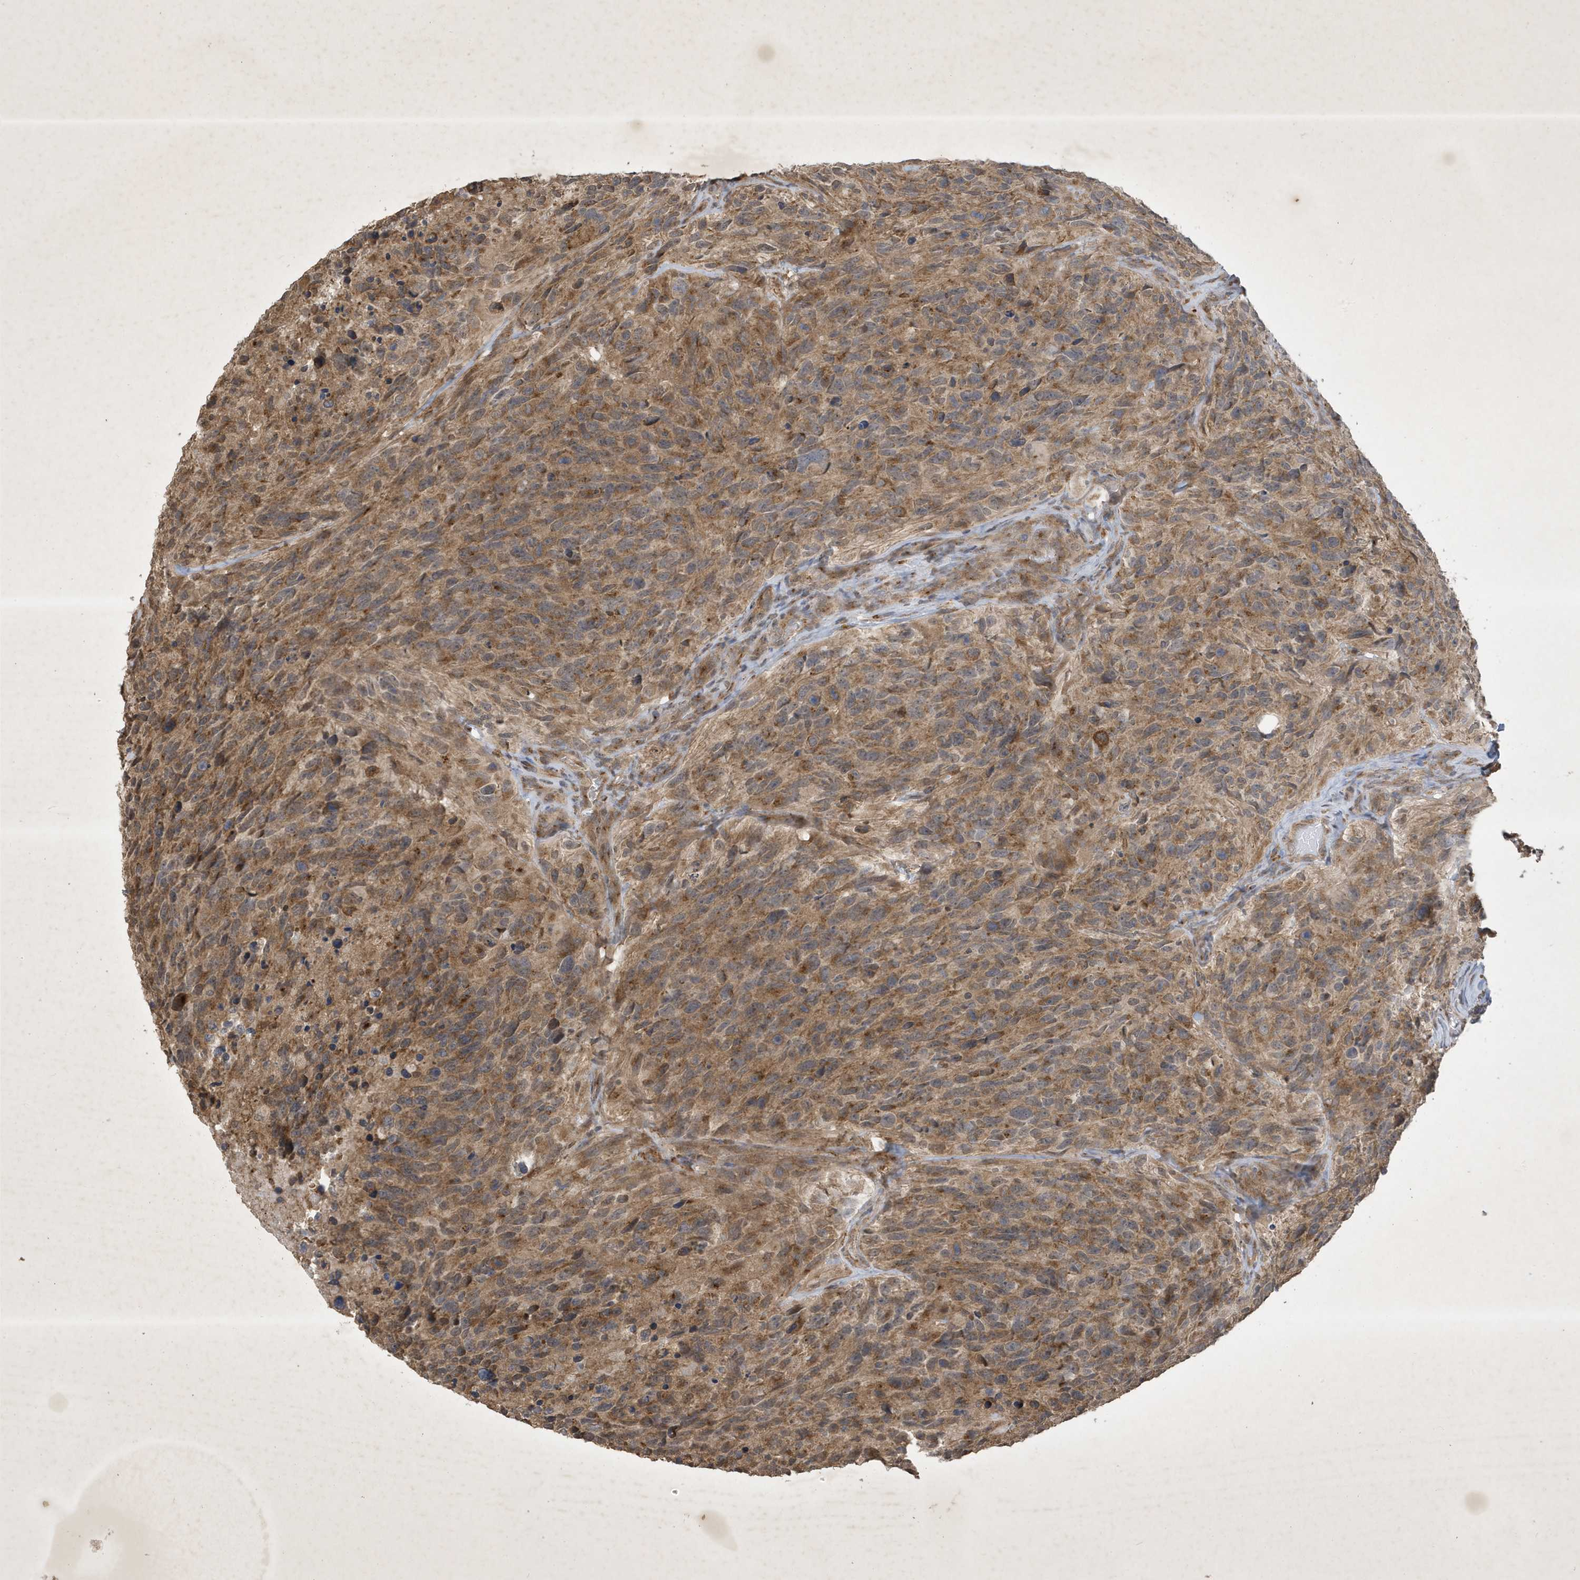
{"staining": {"intensity": "moderate", "quantity": ">75%", "location": "cytoplasmic/membranous"}, "tissue": "glioma", "cell_type": "Tumor cells", "image_type": "cancer", "snomed": [{"axis": "morphology", "description": "Glioma, malignant, High grade"}, {"axis": "topography", "description": "Brain"}], "caption": "Immunohistochemical staining of glioma shows medium levels of moderate cytoplasmic/membranous staining in approximately >75% of tumor cells.", "gene": "STX10", "patient": {"sex": "male", "age": 69}}